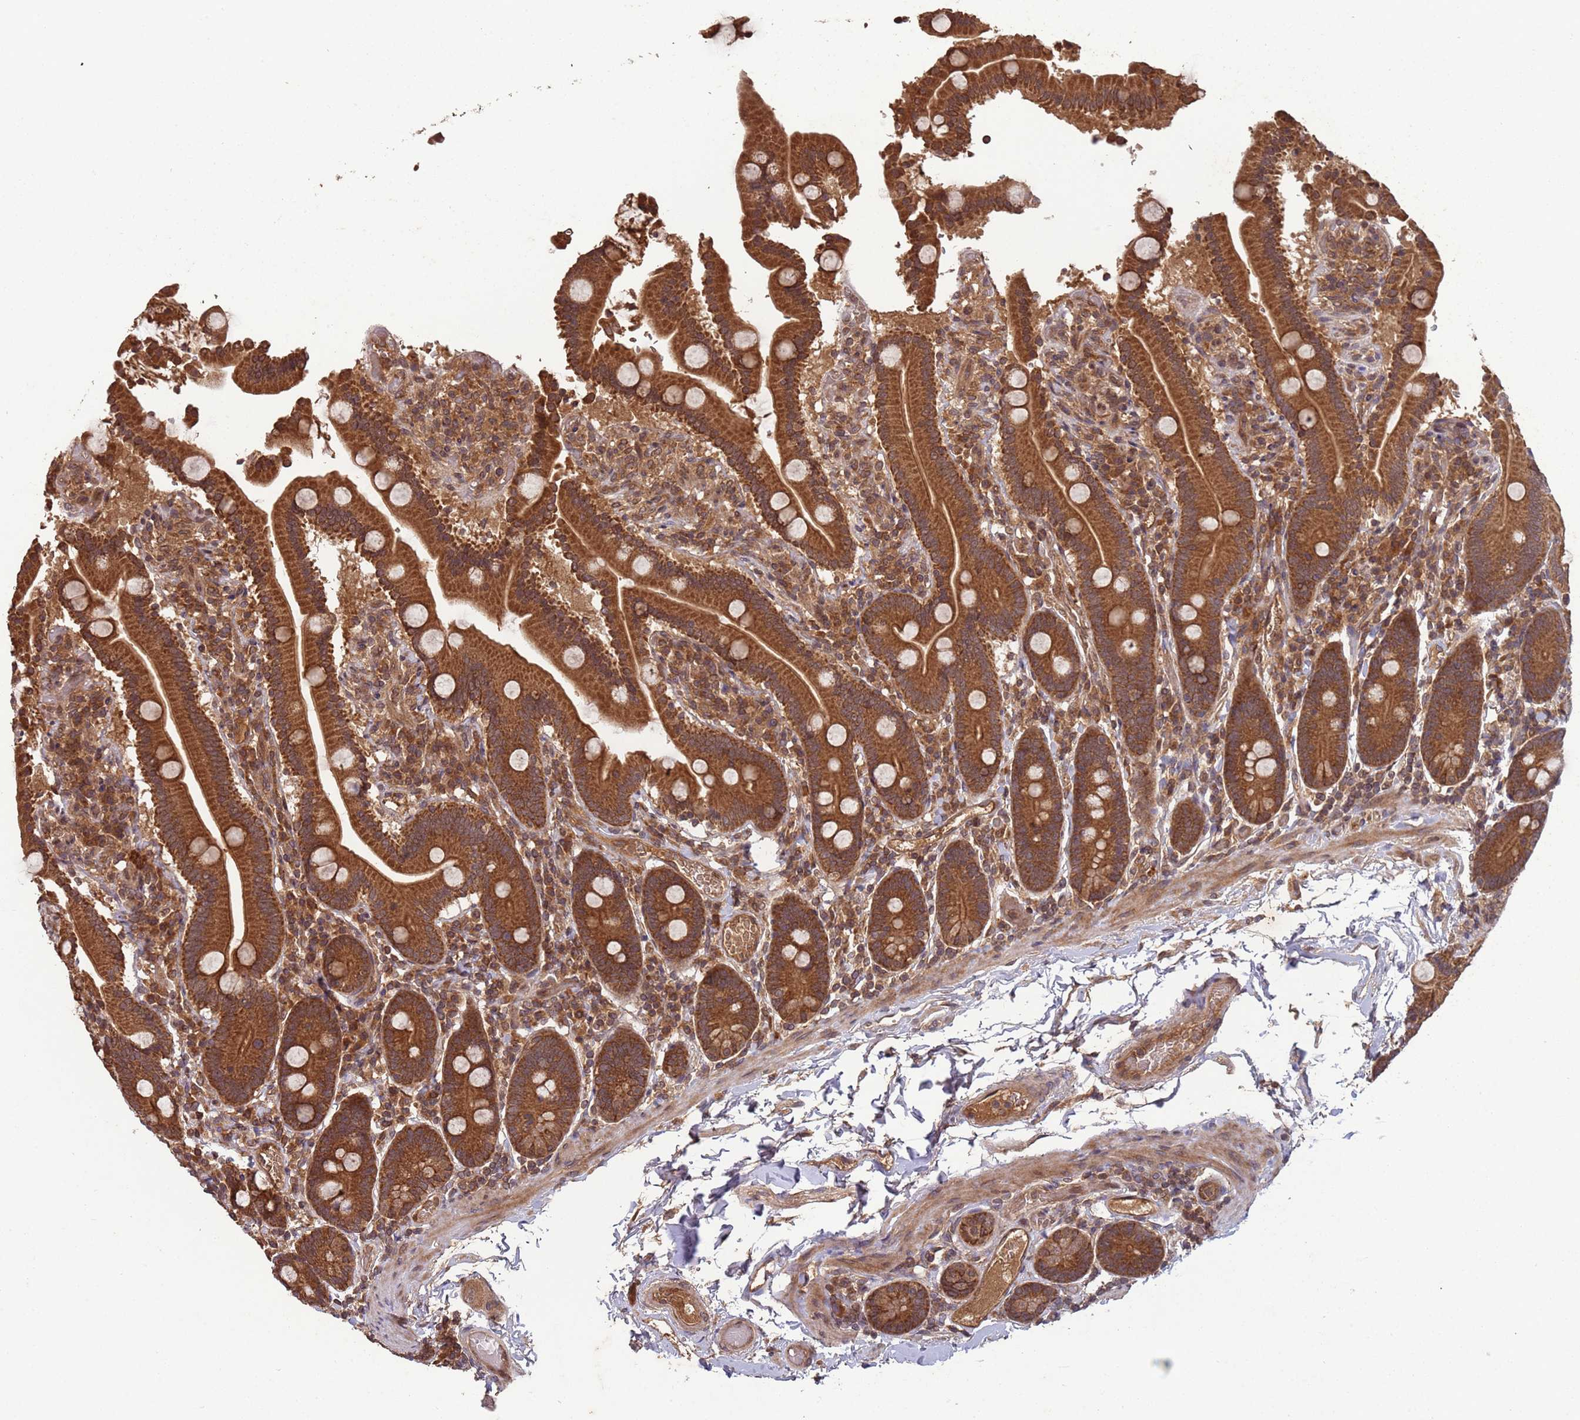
{"staining": {"intensity": "strong", "quantity": ">75%", "location": "cytoplasmic/membranous"}, "tissue": "duodenum", "cell_type": "Glandular cells", "image_type": "normal", "snomed": [{"axis": "morphology", "description": "Normal tissue, NOS"}, {"axis": "topography", "description": "Duodenum"}], "caption": "A high-resolution histopathology image shows immunohistochemistry staining of unremarkable duodenum, which demonstrates strong cytoplasmic/membranous staining in about >75% of glandular cells.", "gene": "ERI1", "patient": {"sex": "male", "age": 55}}